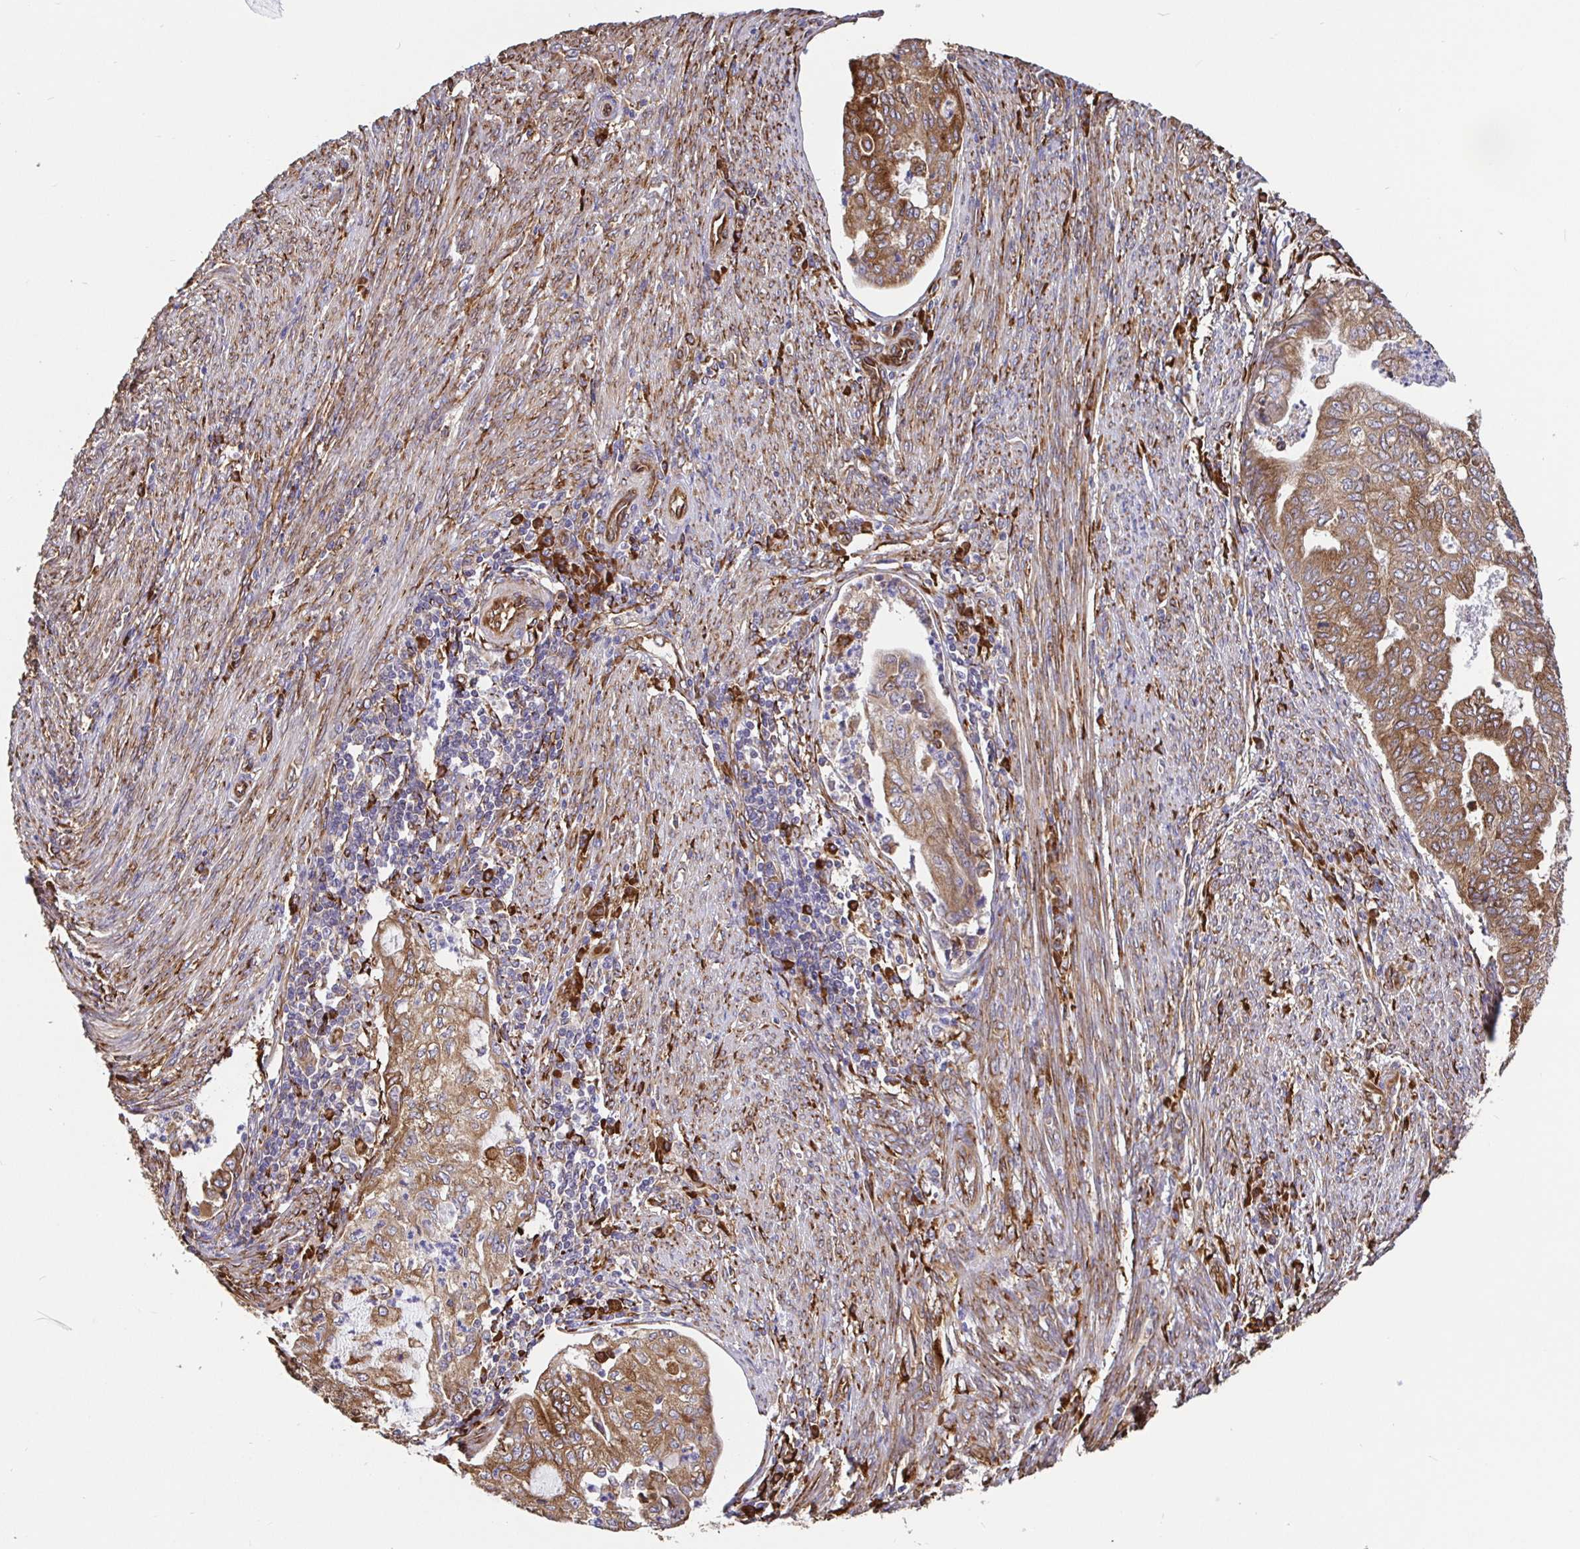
{"staining": {"intensity": "moderate", "quantity": ">75%", "location": "cytoplasmic/membranous"}, "tissue": "endometrial cancer", "cell_type": "Tumor cells", "image_type": "cancer", "snomed": [{"axis": "morphology", "description": "Adenocarcinoma, NOS"}, {"axis": "topography", "description": "Endometrium"}], "caption": "Immunohistochemistry of adenocarcinoma (endometrial) shows medium levels of moderate cytoplasmic/membranous staining in approximately >75% of tumor cells. The staining was performed using DAB (3,3'-diaminobenzidine) to visualize the protein expression in brown, while the nuclei were stained in blue with hematoxylin (Magnification: 20x).", "gene": "MAOA", "patient": {"sex": "female", "age": 79}}